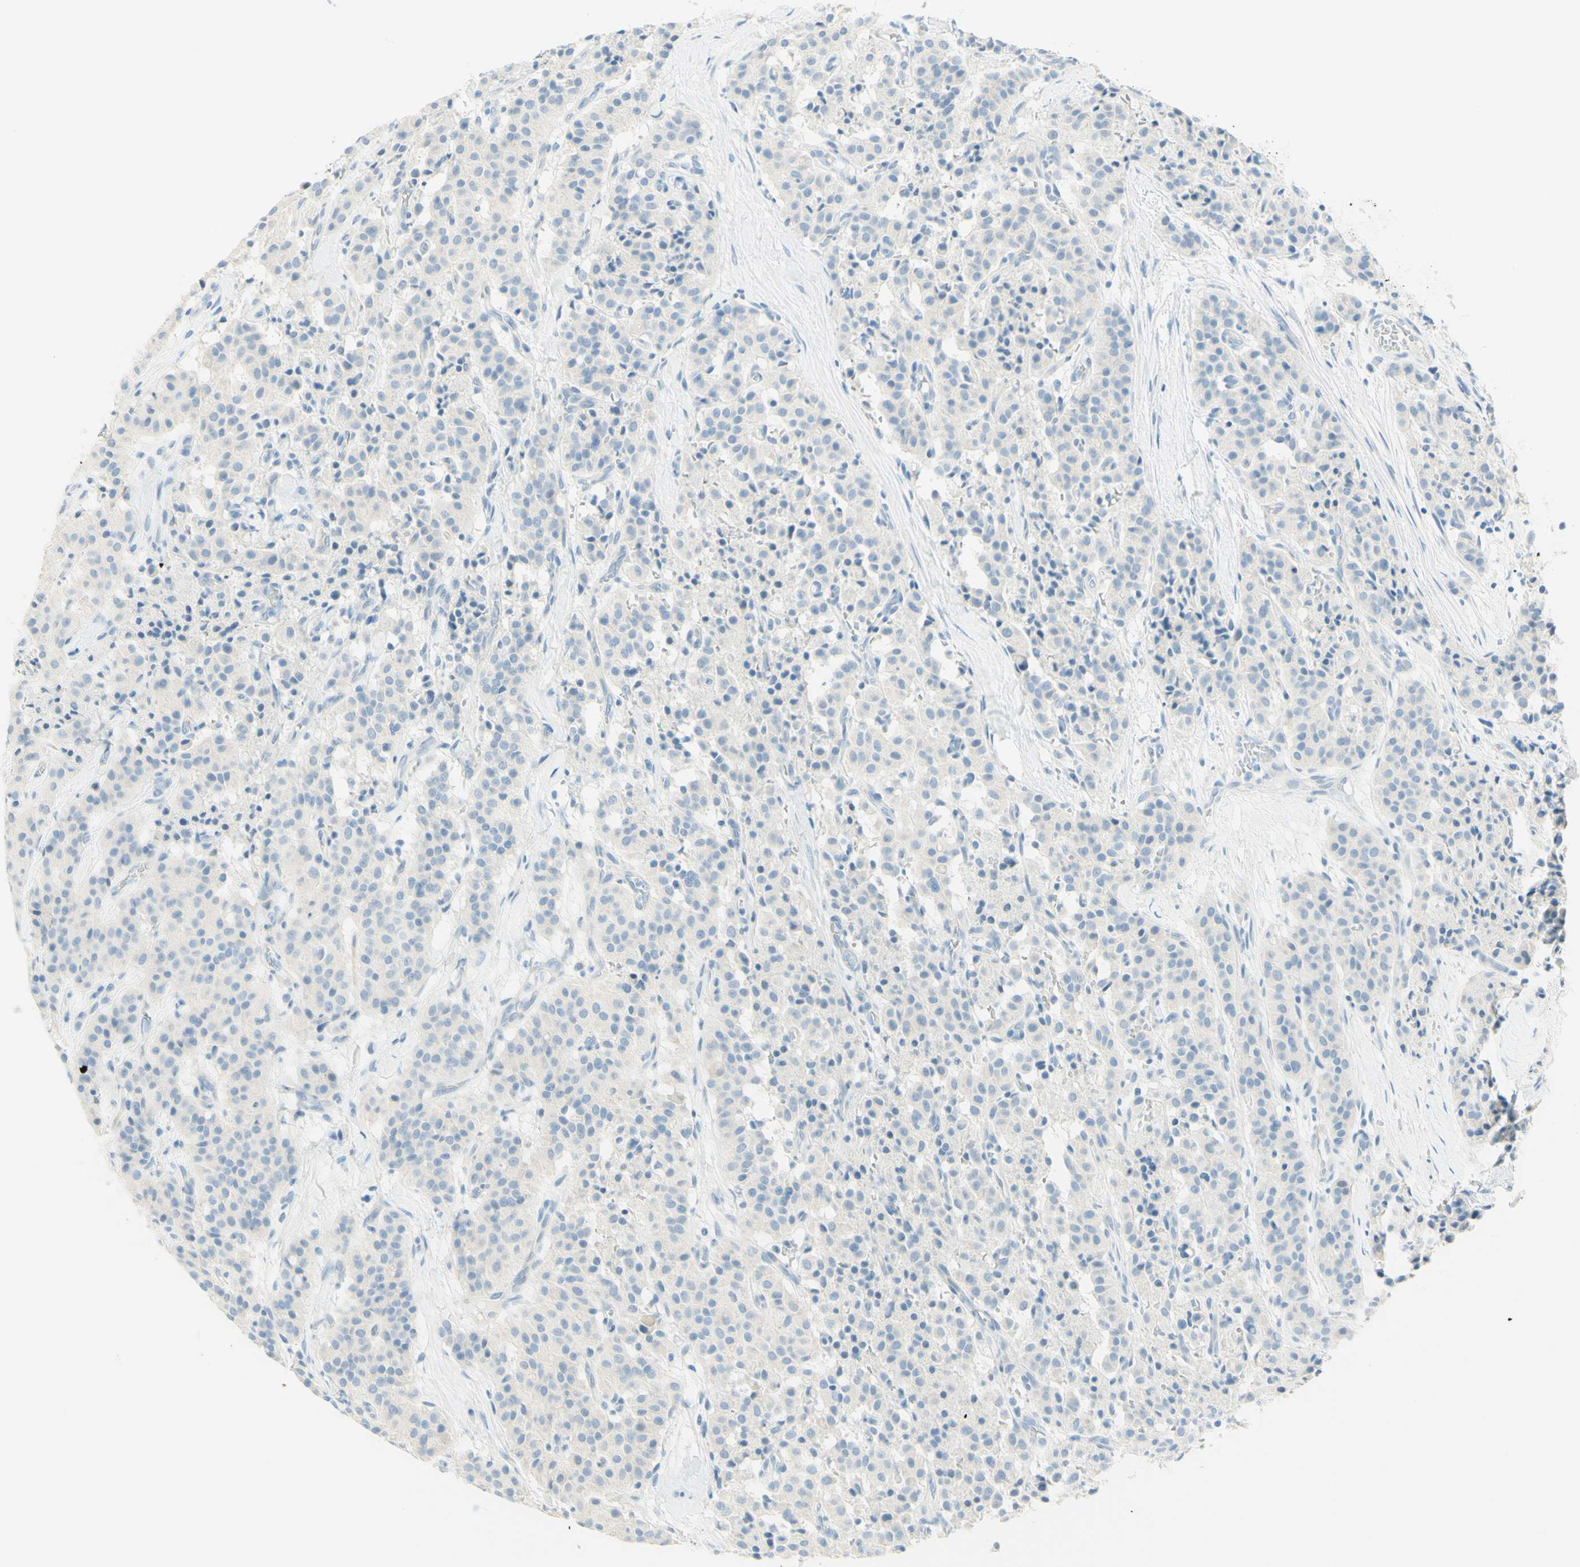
{"staining": {"intensity": "negative", "quantity": "none", "location": "none"}, "tissue": "carcinoid", "cell_type": "Tumor cells", "image_type": "cancer", "snomed": [{"axis": "morphology", "description": "Carcinoid, malignant, NOS"}, {"axis": "topography", "description": "Lung"}], "caption": "High power microscopy histopathology image of an immunohistochemistry image of carcinoid (malignant), revealing no significant staining in tumor cells.", "gene": "TMEM132D", "patient": {"sex": "male", "age": 30}}